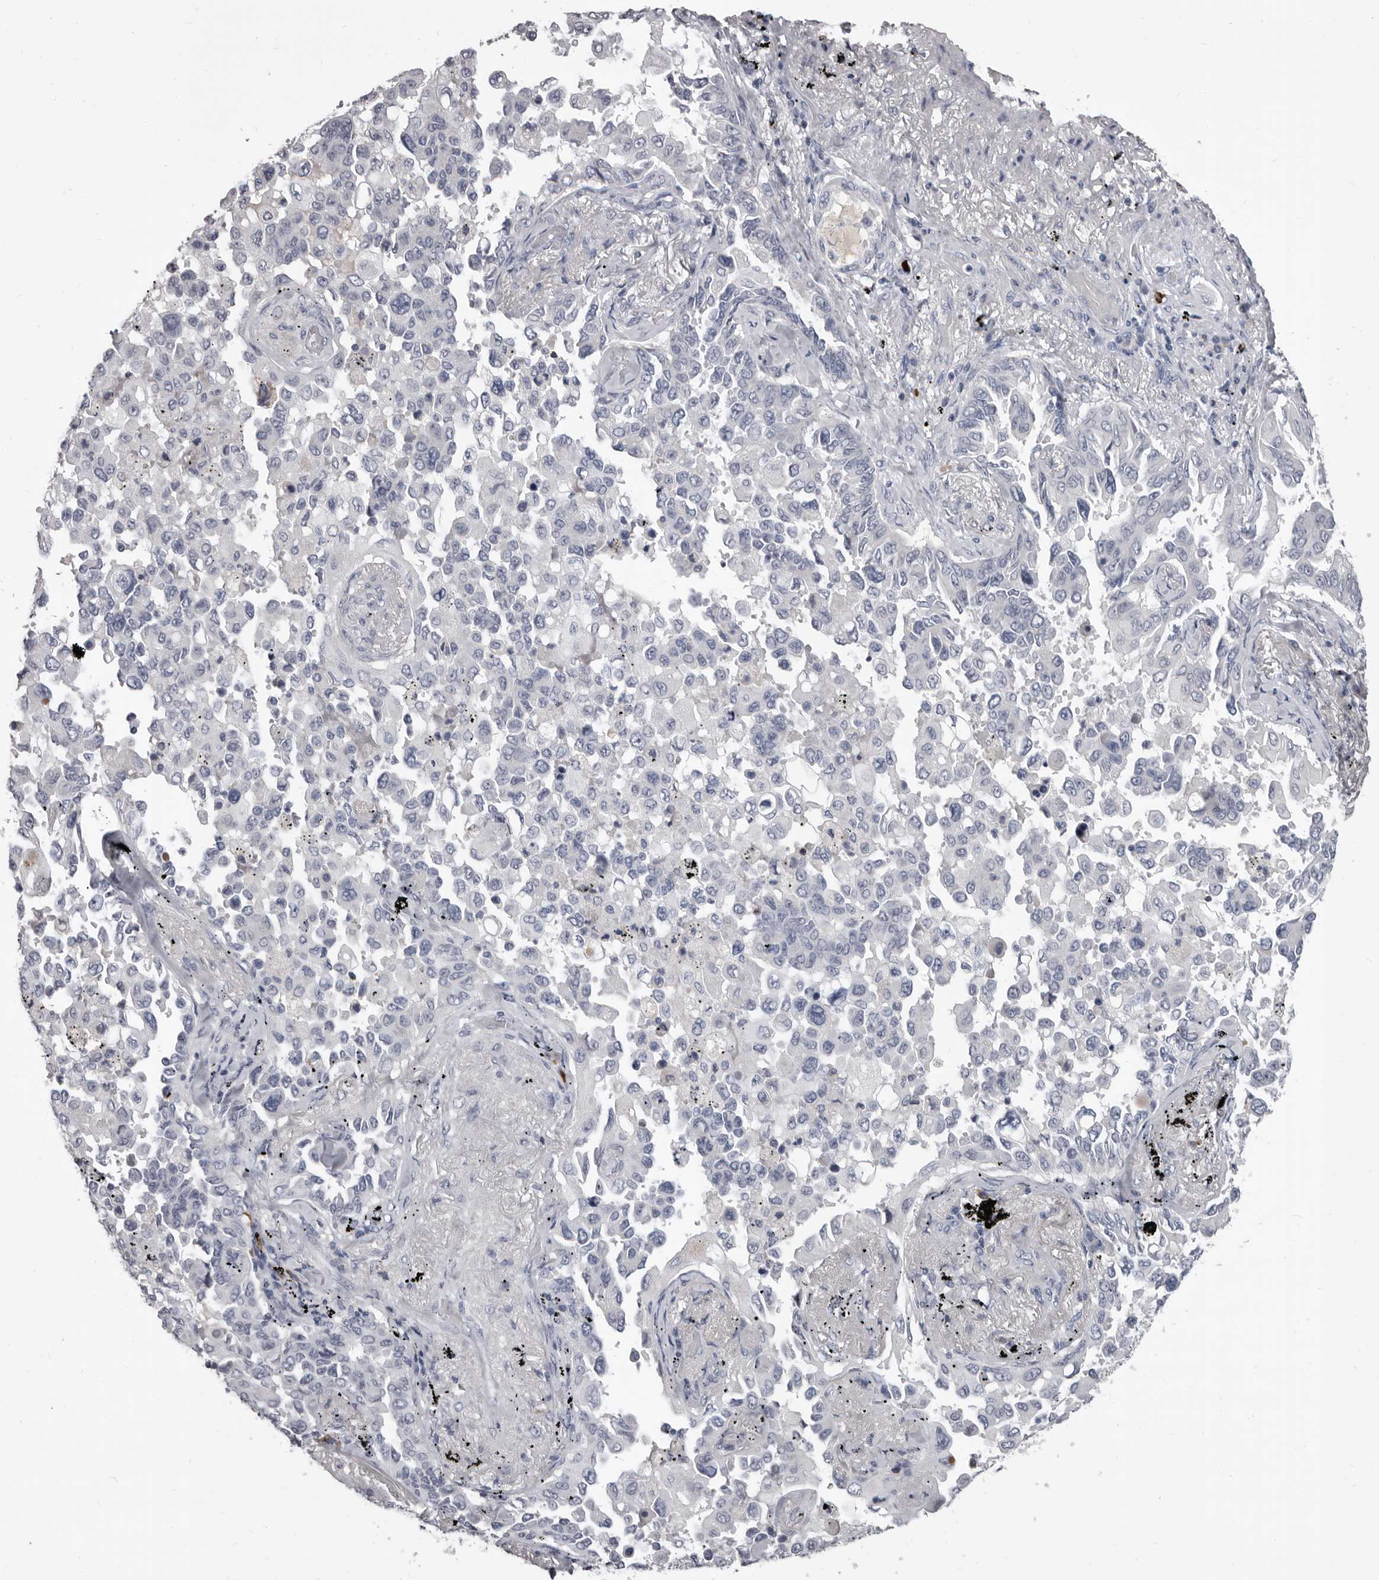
{"staining": {"intensity": "negative", "quantity": "none", "location": "none"}, "tissue": "lung cancer", "cell_type": "Tumor cells", "image_type": "cancer", "snomed": [{"axis": "morphology", "description": "Adenocarcinoma, NOS"}, {"axis": "topography", "description": "Lung"}], "caption": "This is an immunohistochemistry (IHC) image of human lung cancer (adenocarcinoma). There is no expression in tumor cells.", "gene": "GZMH", "patient": {"sex": "female", "age": 67}}